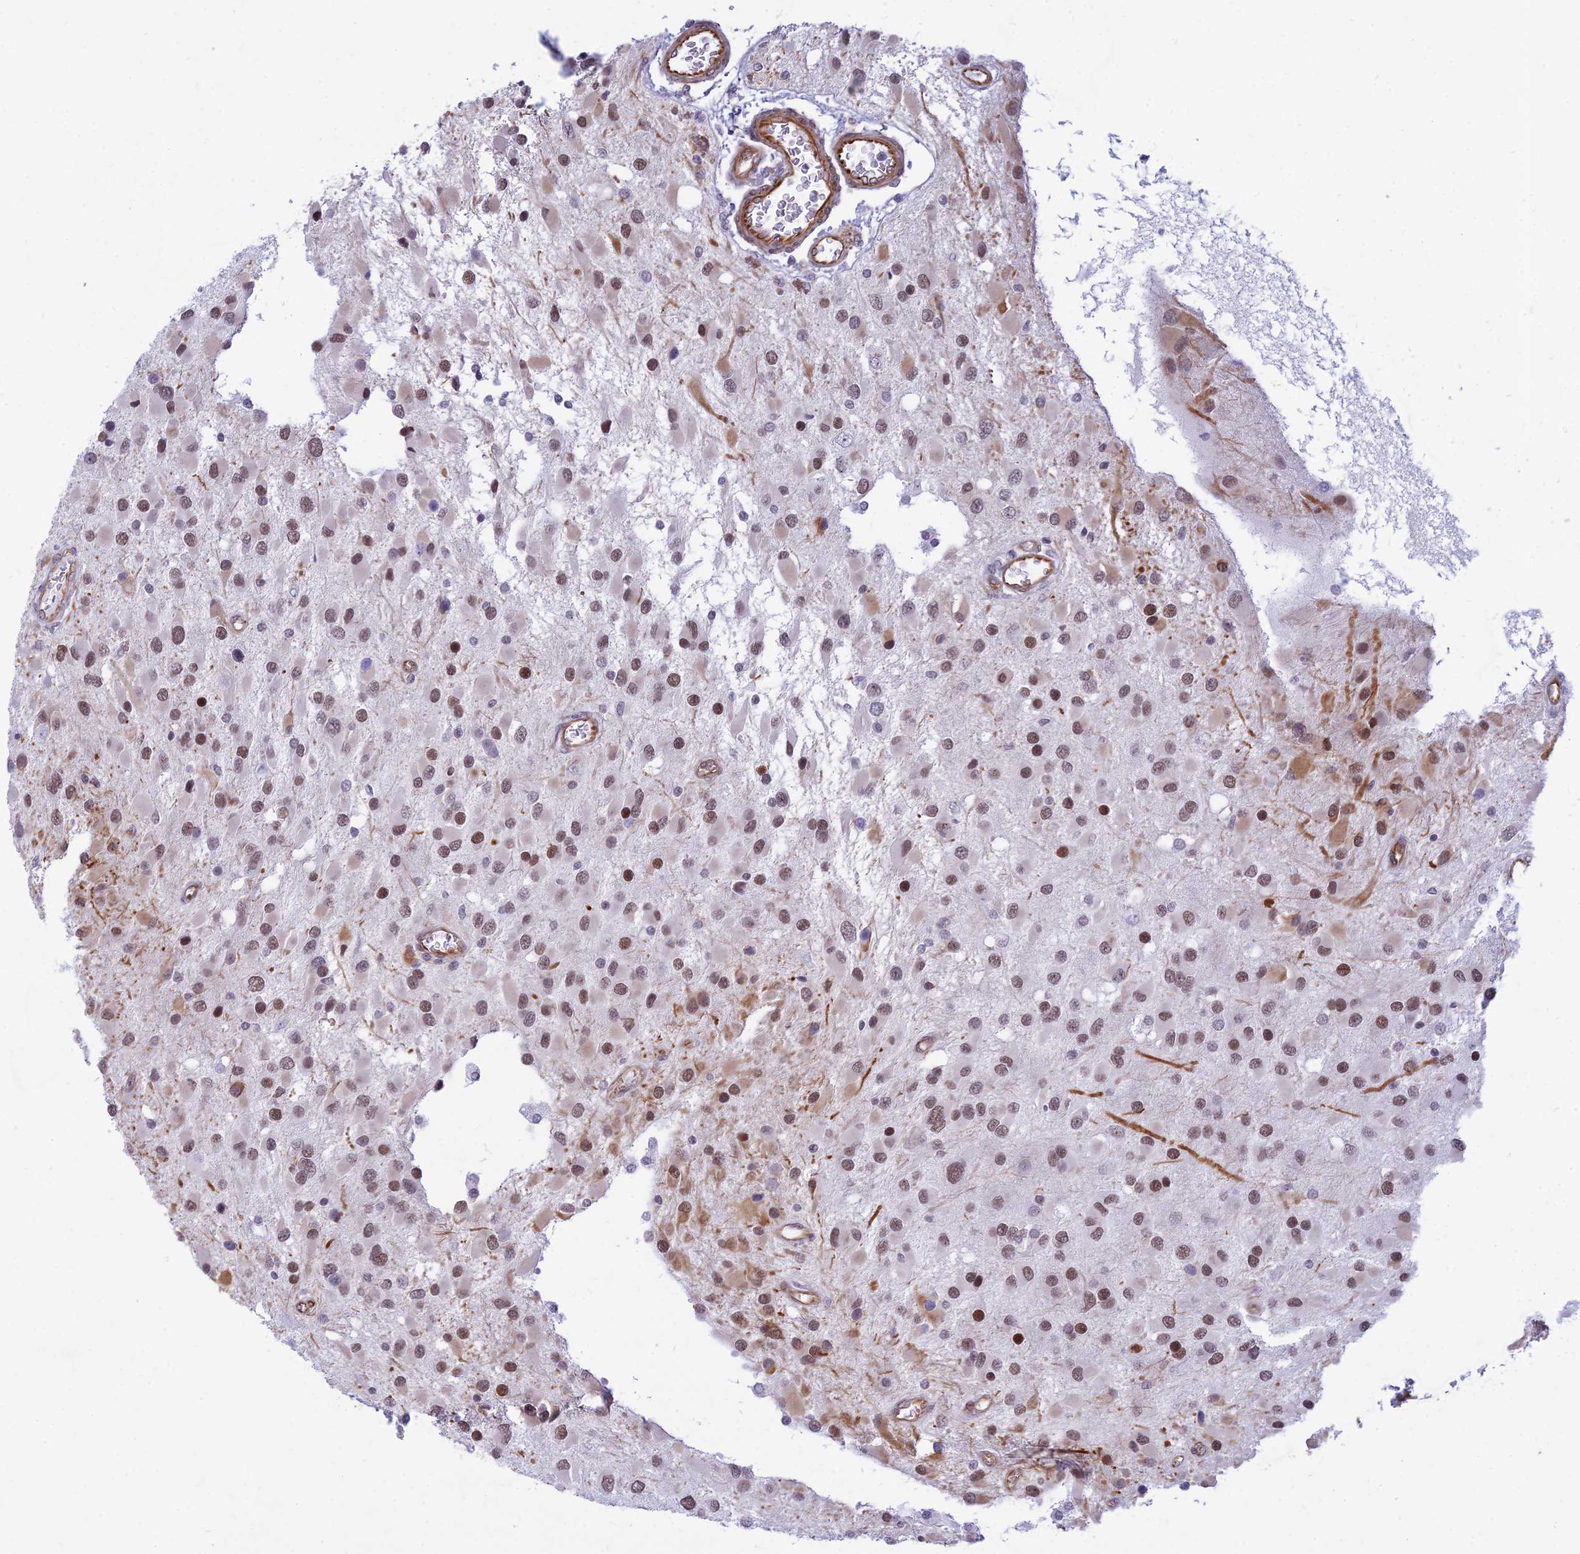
{"staining": {"intensity": "moderate", "quantity": ">75%", "location": "nuclear"}, "tissue": "glioma", "cell_type": "Tumor cells", "image_type": "cancer", "snomed": [{"axis": "morphology", "description": "Glioma, malignant, High grade"}, {"axis": "topography", "description": "Brain"}], "caption": "Brown immunohistochemical staining in malignant high-grade glioma reveals moderate nuclear positivity in about >75% of tumor cells.", "gene": "SAPCD2", "patient": {"sex": "male", "age": 53}}